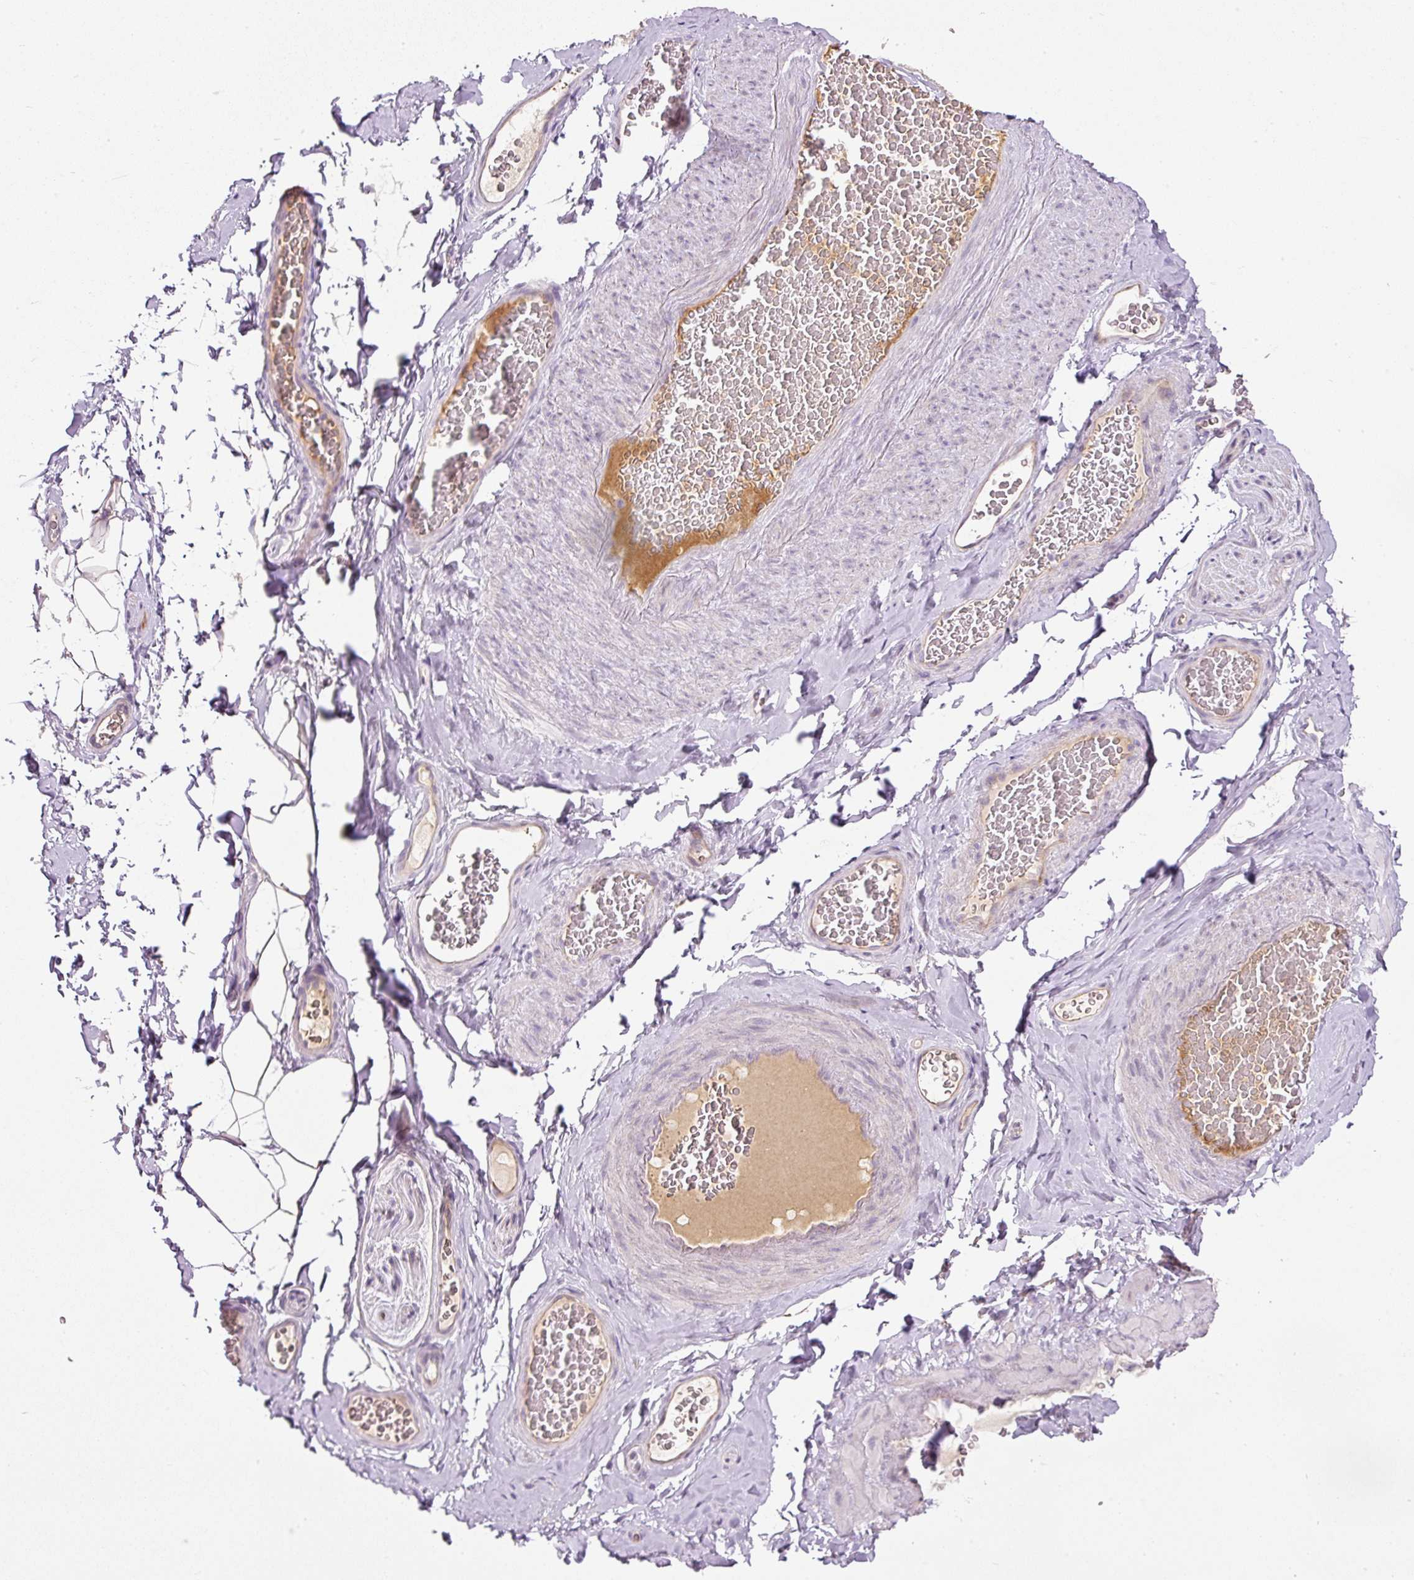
{"staining": {"intensity": "negative", "quantity": "none", "location": "none"}, "tissue": "adipose tissue", "cell_type": "Adipocytes", "image_type": "normal", "snomed": [{"axis": "morphology", "description": "Normal tissue, NOS"}, {"axis": "topography", "description": "Vascular tissue"}, {"axis": "topography", "description": "Peripheral nerve tissue"}], "caption": "This is a photomicrograph of IHC staining of normal adipose tissue, which shows no positivity in adipocytes. (Immunohistochemistry, brightfield microscopy, high magnification).", "gene": "KPNA5", "patient": {"sex": "male", "age": 41}}